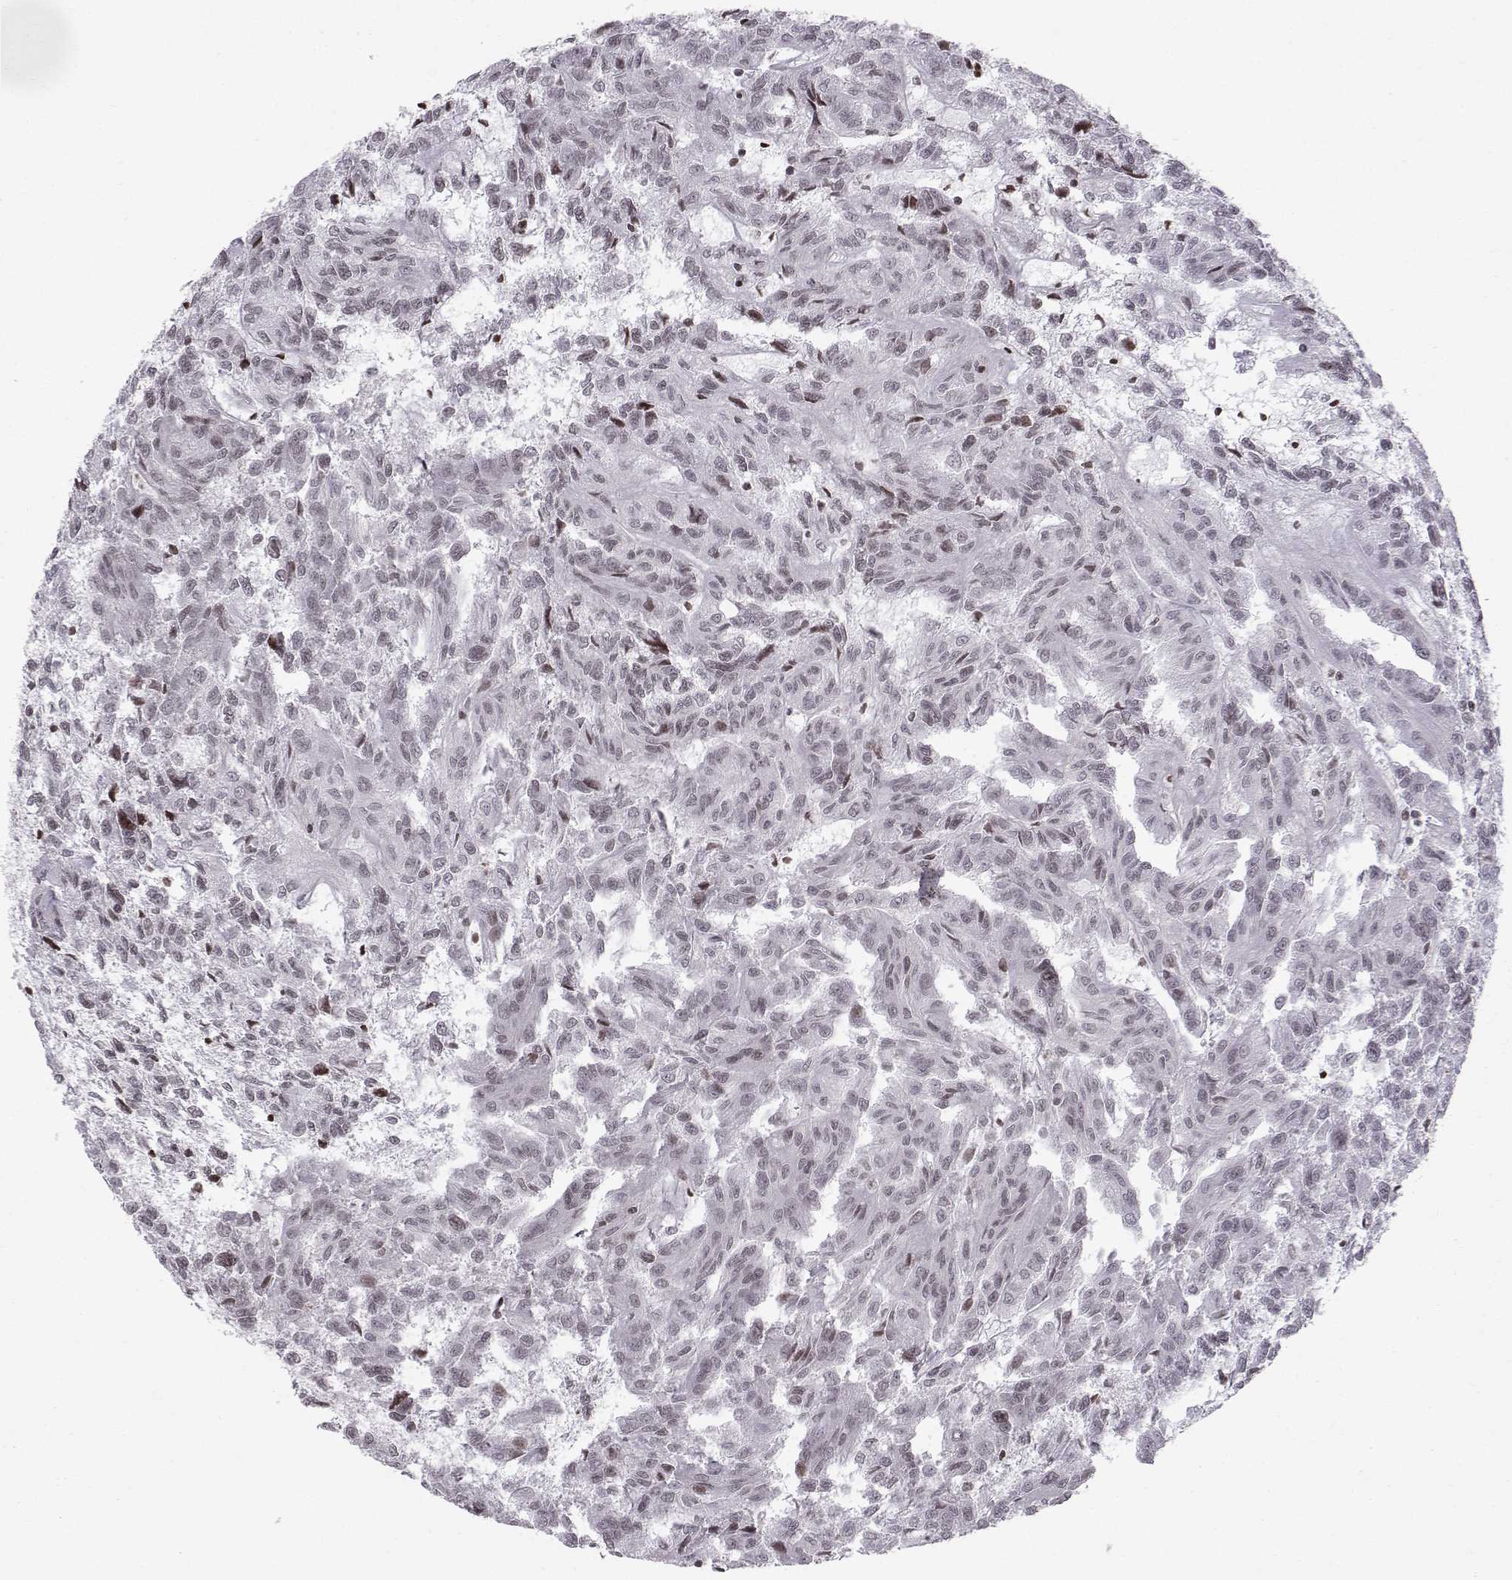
{"staining": {"intensity": "negative", "quantity": "none", "location": "none"}, "tissue": "renal cancer", "cell_type": "Tumor cells", "image_type": "cancer", "snomed": [{"axis": "morphology", "description": "Adenocarcinoma, NOS"}, {"axis": "topography", "description": "Kidney"}], "caption": "Immunohistochemistry histopathology image of human renal cancer stained for a protein (brown), which displays no staining in tumor cells.", "gene": "MARCHF4", "patient": {"sex": "male", "age": 79}}